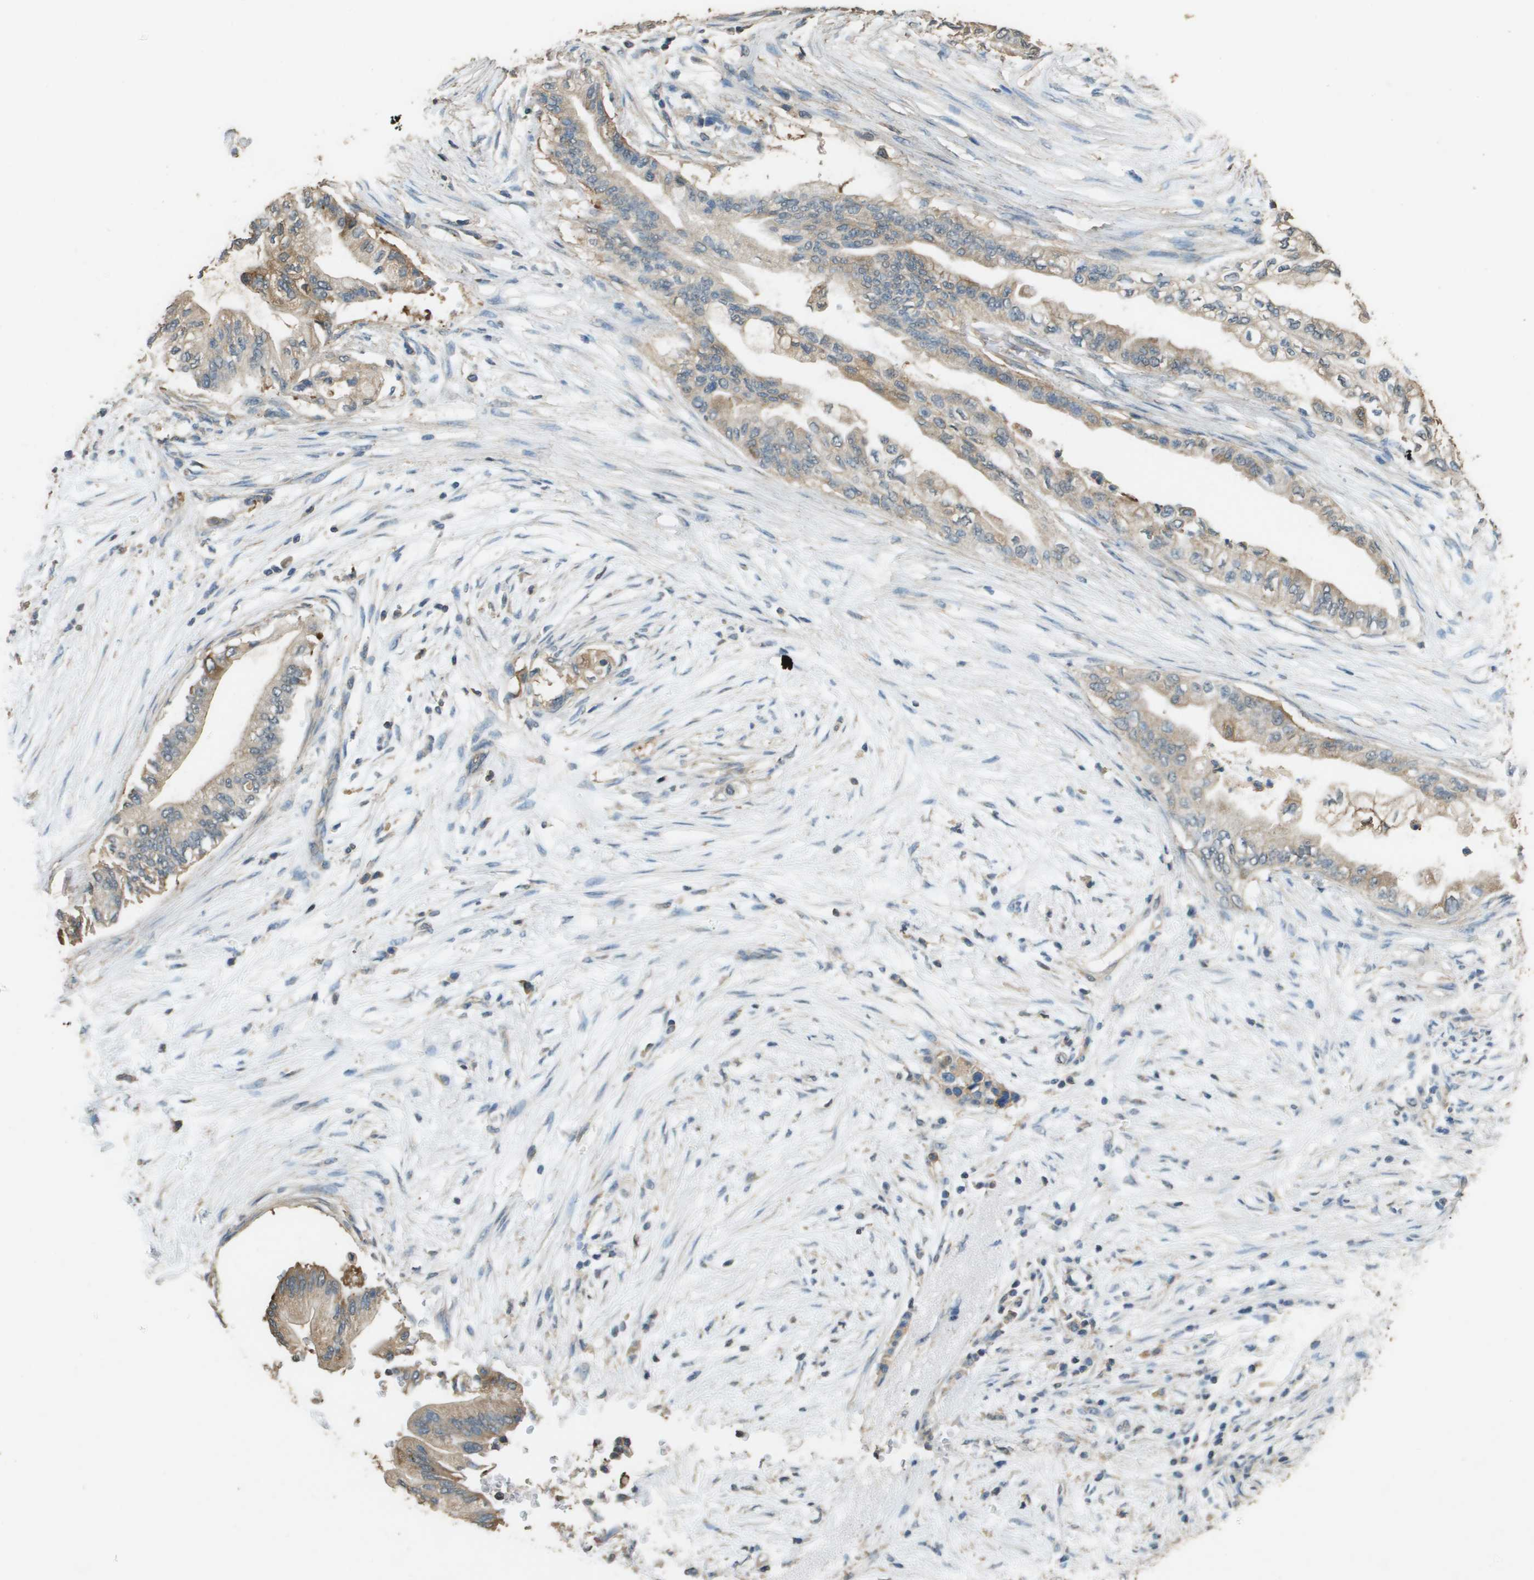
{"staining": {"intensity": "weak", "quantity": ">75%", "location": "cytoplasmic/membranous"}, "tissue": "pancreatic cancer", "cell_type": "Tumor cells", "image_type": "cancer", "snomed": [{"axis": "morphology", "description": "Normal tissue, NOS"}, {"axis": "morphology", "description": "Adenocarcinoma, NOS"}, {"axis": "topography", "description": "Pancreas"}, {"axis": "topography", "description": "Duodenum"}], "caption": "Human pancreatic adenocarcinoma stained for a protein (brown) reveals weak cytoplasmic/membranous positive staining in approximately >75% of tumor cells.", "gene": "MS4A7", "patient": {"sex": "female", "age": 60}}